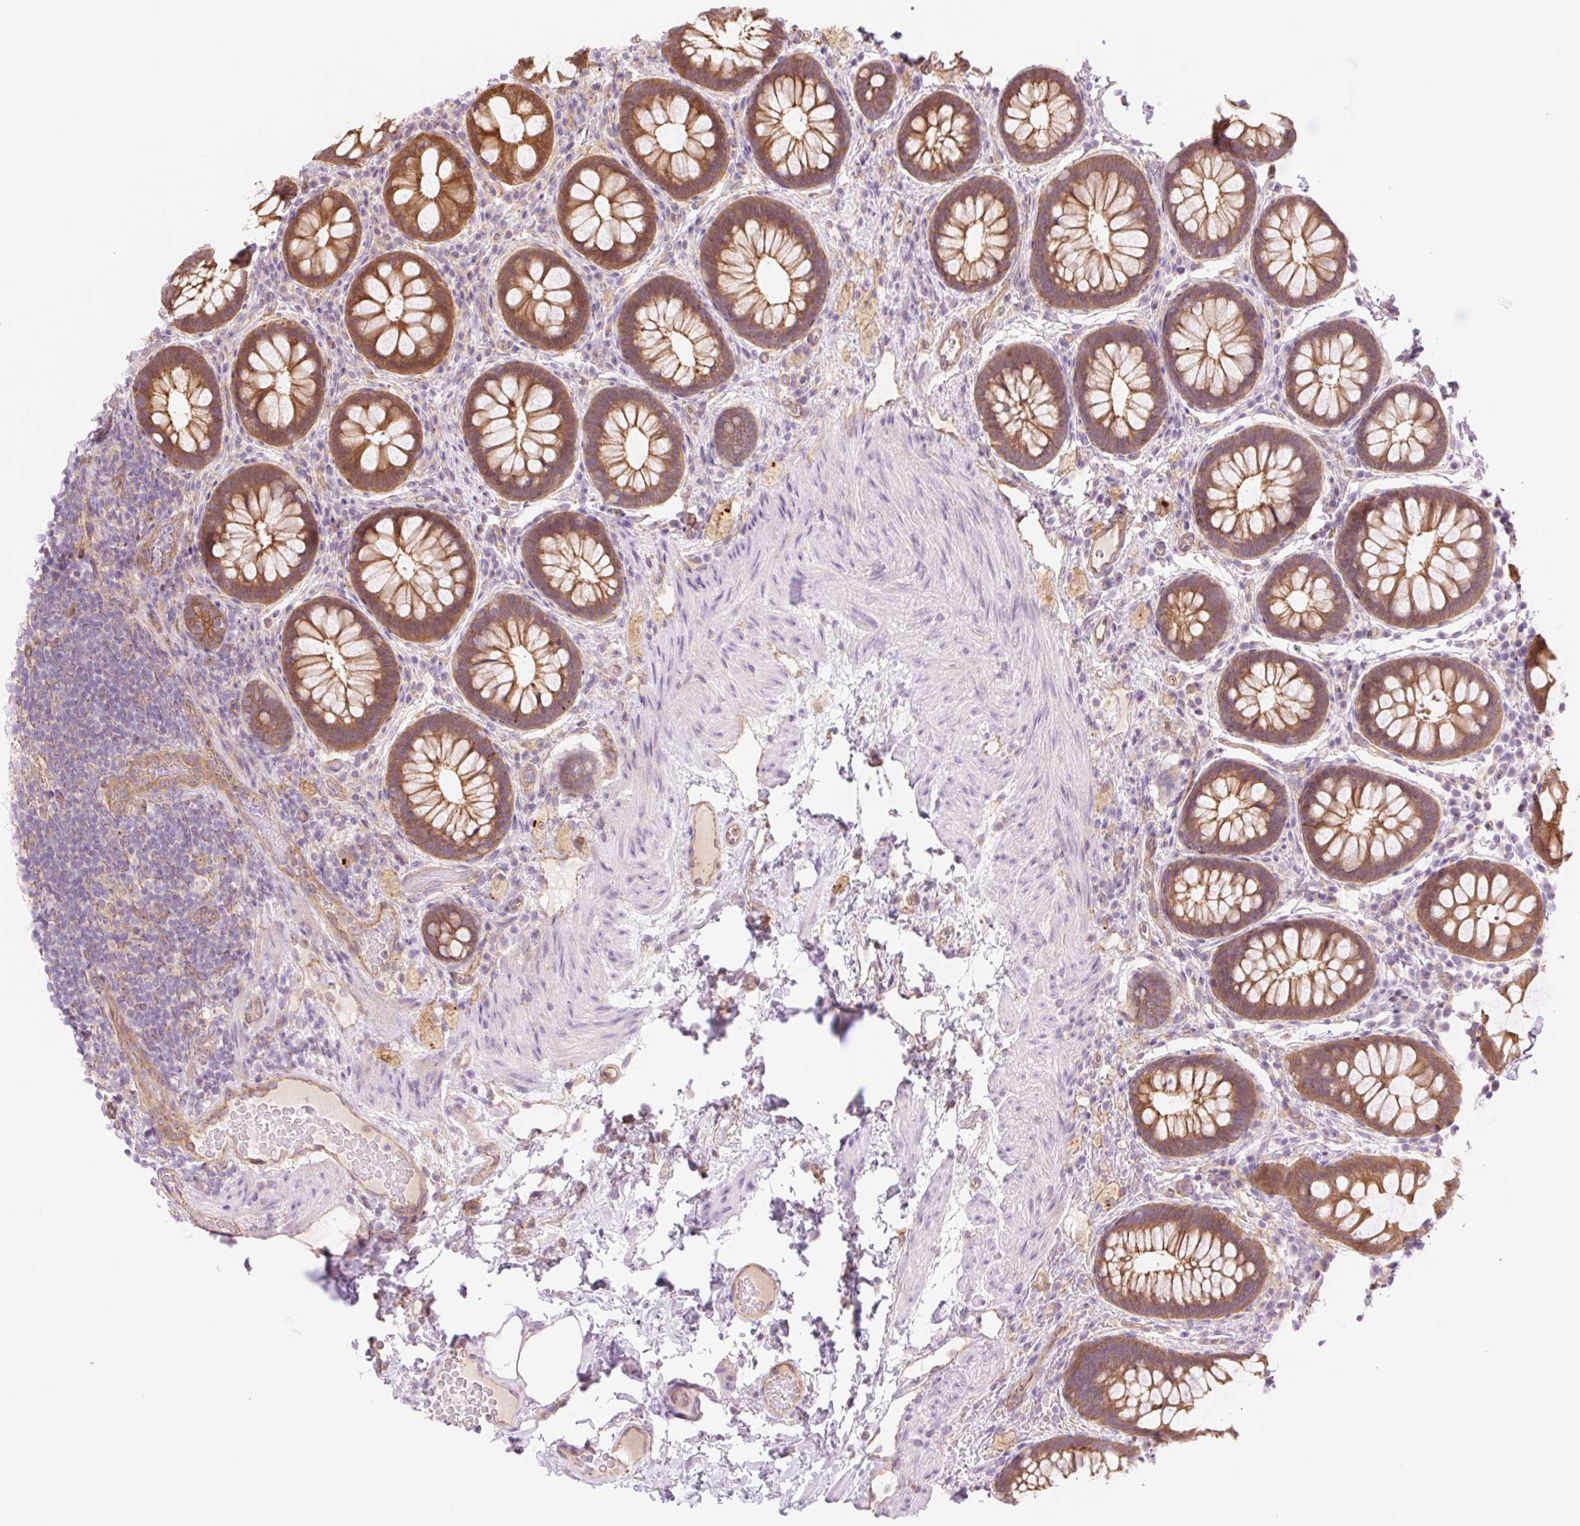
{"staining": {"intensity": "moderate", "quantity": ">75%", "location": "cytoplasmic/membranous"}, "tissue": "rectum", "cell_type": "Glandular cells", "image_type": "normal", "snomed": [{"axis": "morphology", "description": "Normal tissue, NOS"}, {"axis": "topography", "description": "Rectum"}], "caption": "The photomicrograph displays a brown stain indicating the presence of a protein in the cytoplasmic/membranous of glandular cells in rectum.", "gene": "NLRP5", "patient": {"sex": "female", "age": 69}}